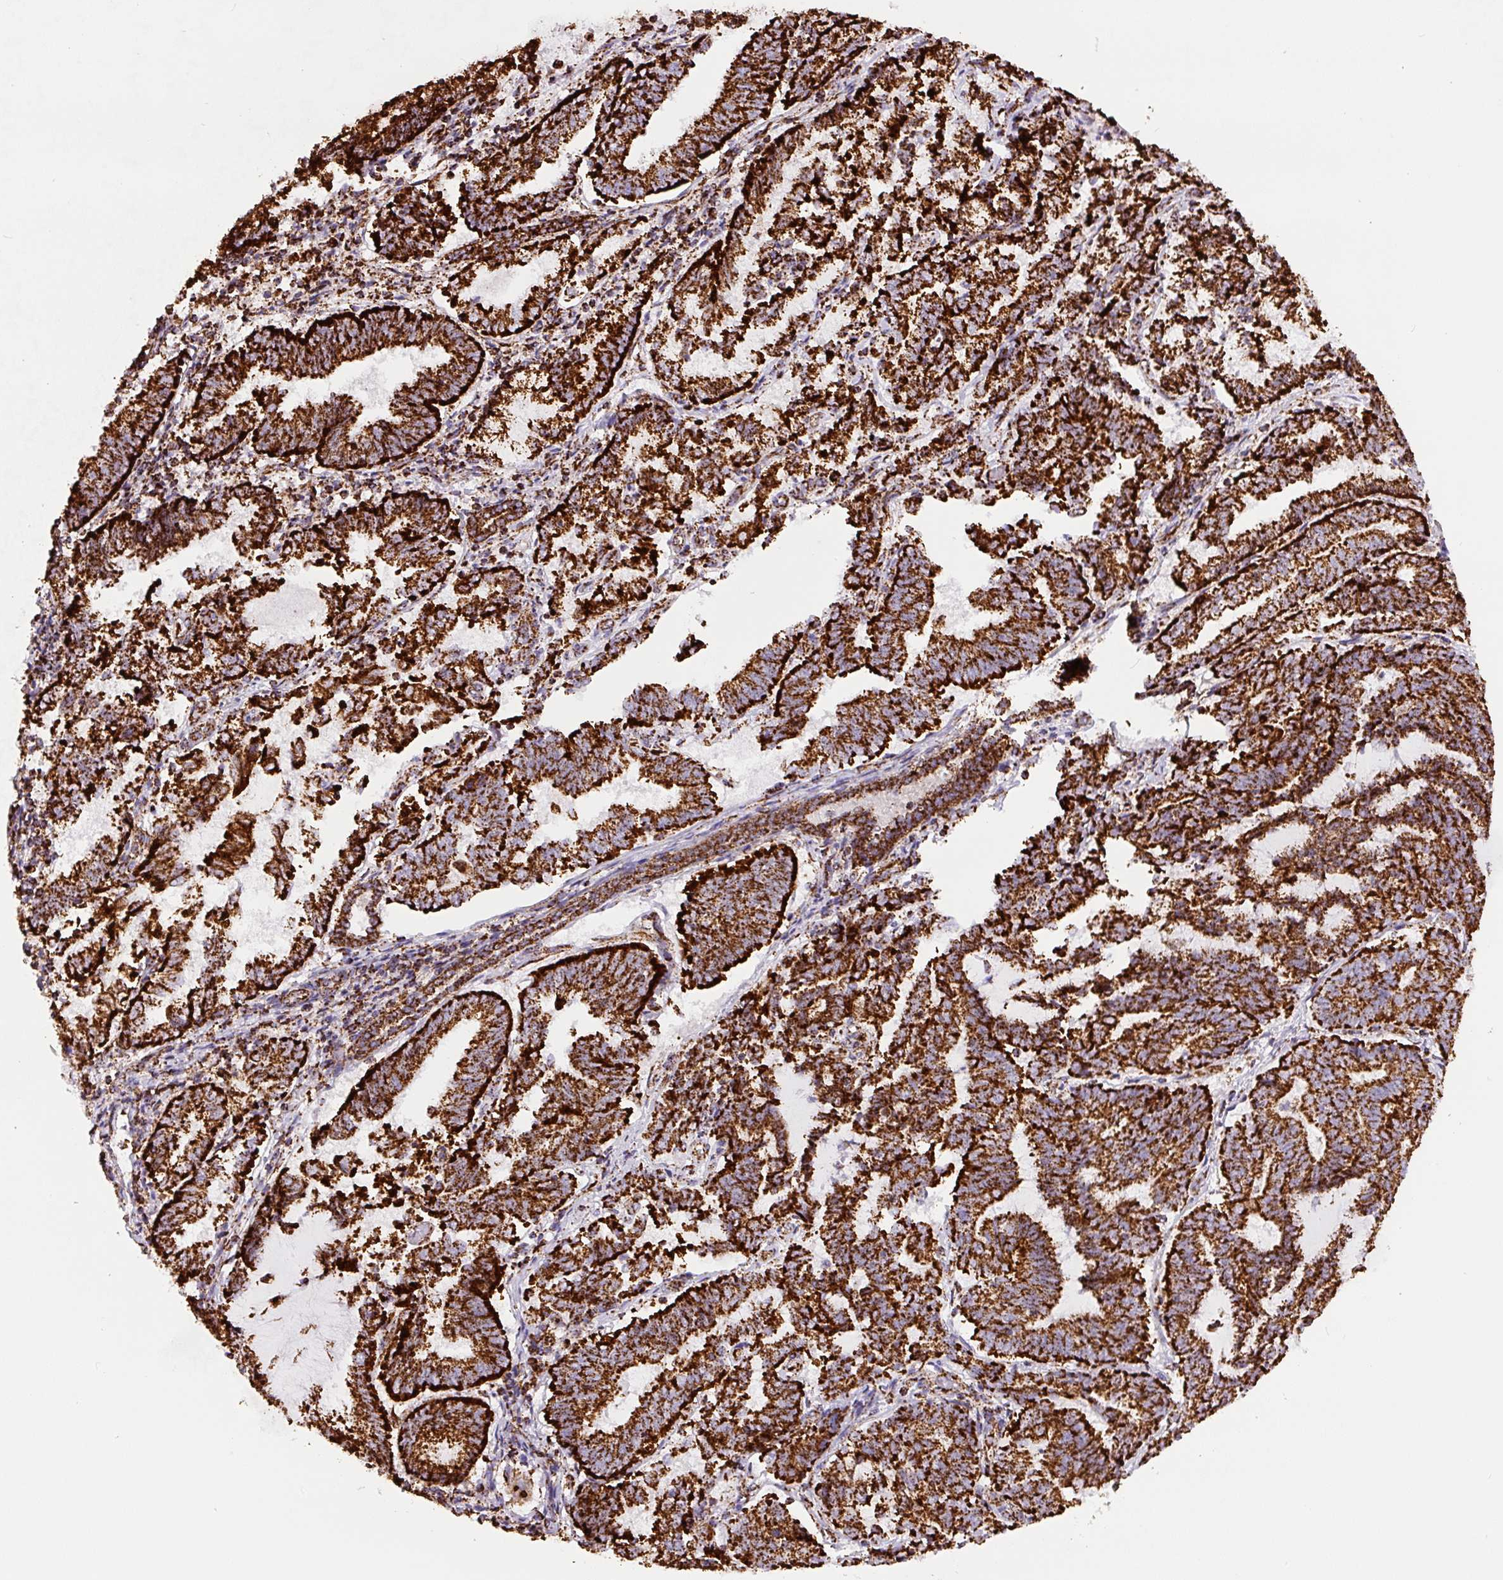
{"staining": {"intensity": "strong", "quantity": ">75%", "location": "cytoplasmic/membranous"}, "tissue": "endometrial cancer", "cell_type": "Tumor cells", "image_type": "cancer", "snomed": [{"axis": "morphology", "description": "Adenocarcinoma, NOS"}, {"axis": "topography", "description": "Endometrium"}], "caption": "Tumor cells show strong cytoplasmic/membranous expression in about >75% of cells in endometrial adenocarcinoma.", "gene": "ATP5F1A", "patient": {"sex": "female", "age": 80}}